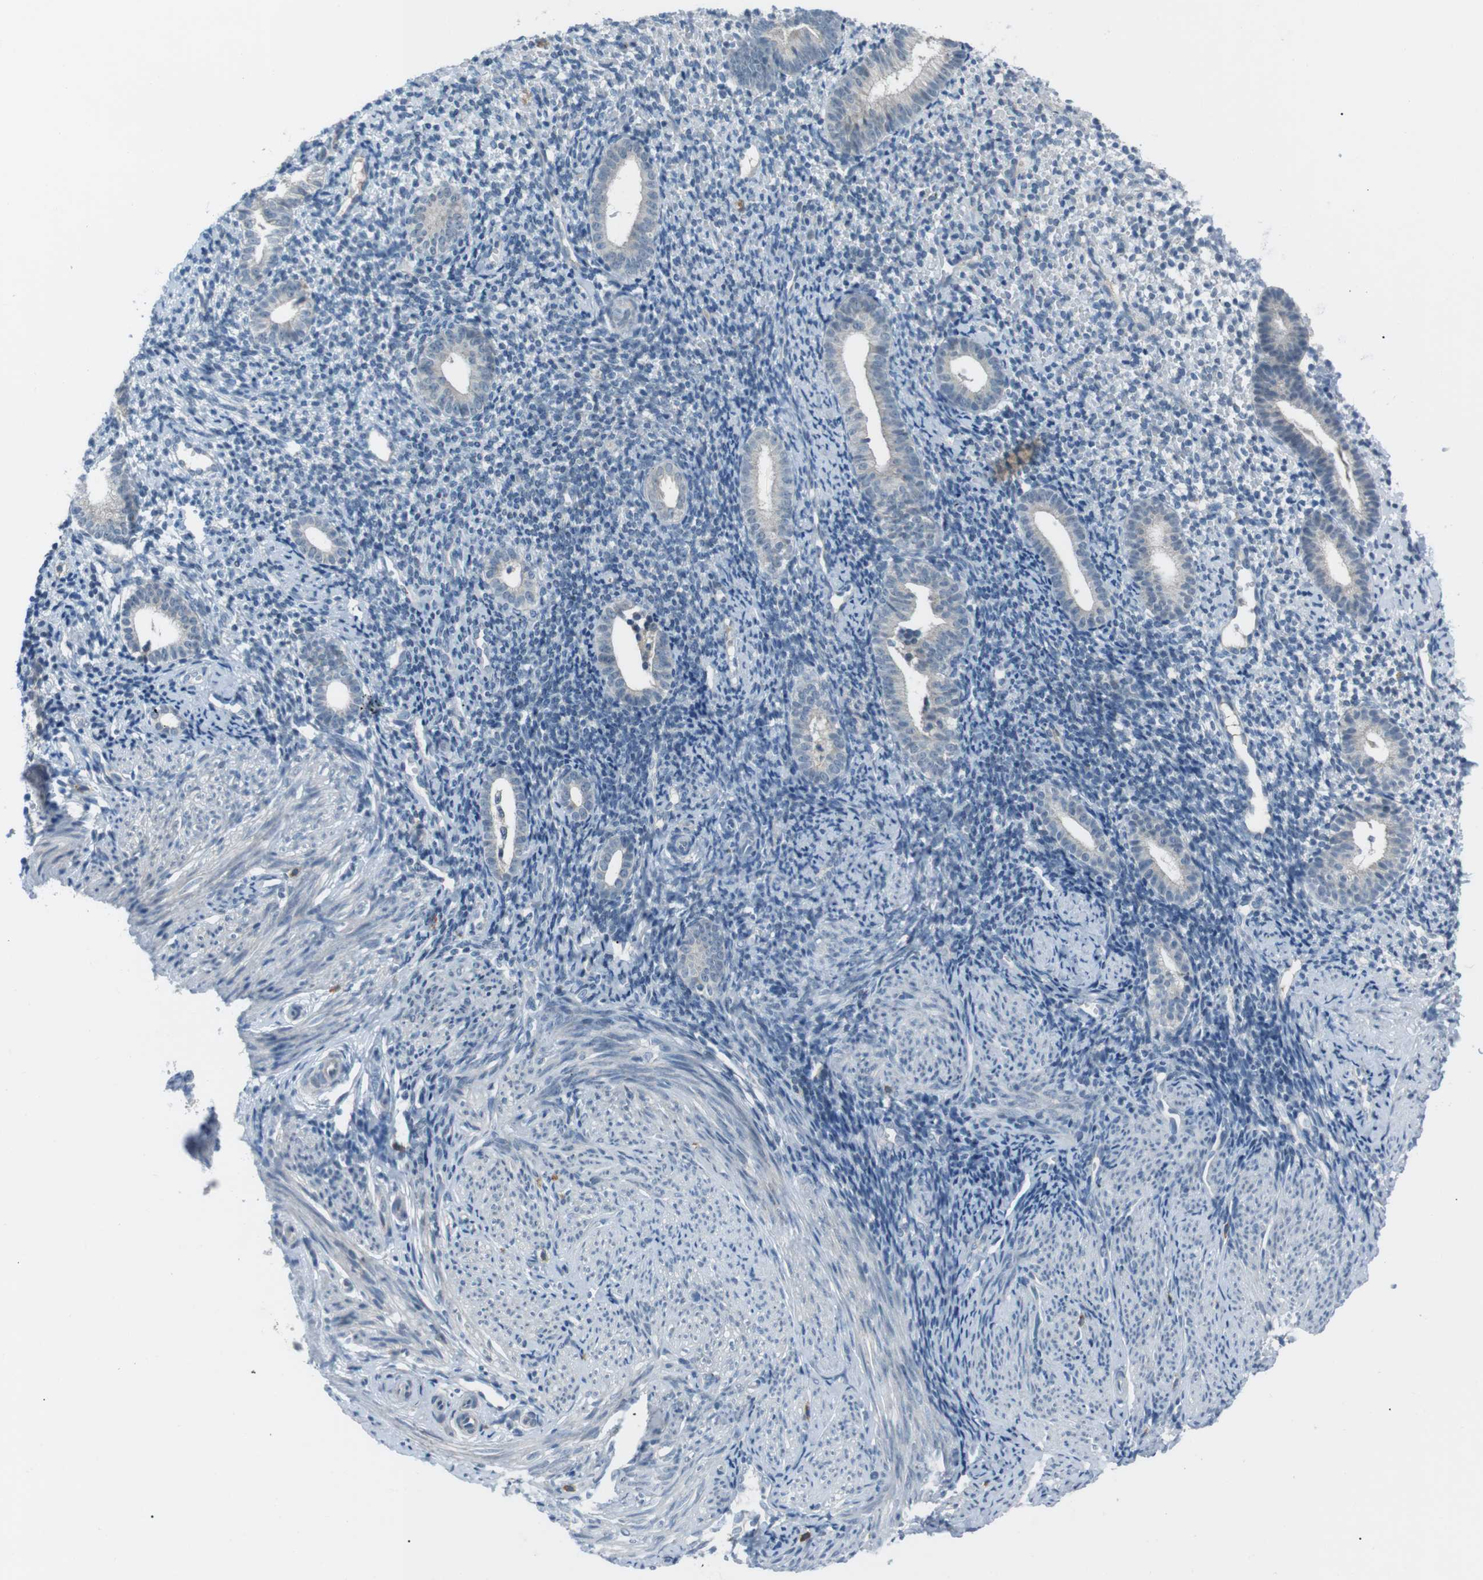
{"staining": {"intensity": "negative", "quantity": "none", "location": "none"}, "tissue": "endometrium", "cell_type": "Cells in endometrial stroma", "image_type": "normal", "snomed": [{"axis": "morphology", "description": "Normal tissue, NOS"}, {"axis": "topography", "description": "Endometrium"}], "caption": "A photomicrograph of endometrium stained for a protein exhibits no brown staining in cells in endometrial stroma.", "gene": "FCRLA", "patient": {"sex": "female", "age": 50}}